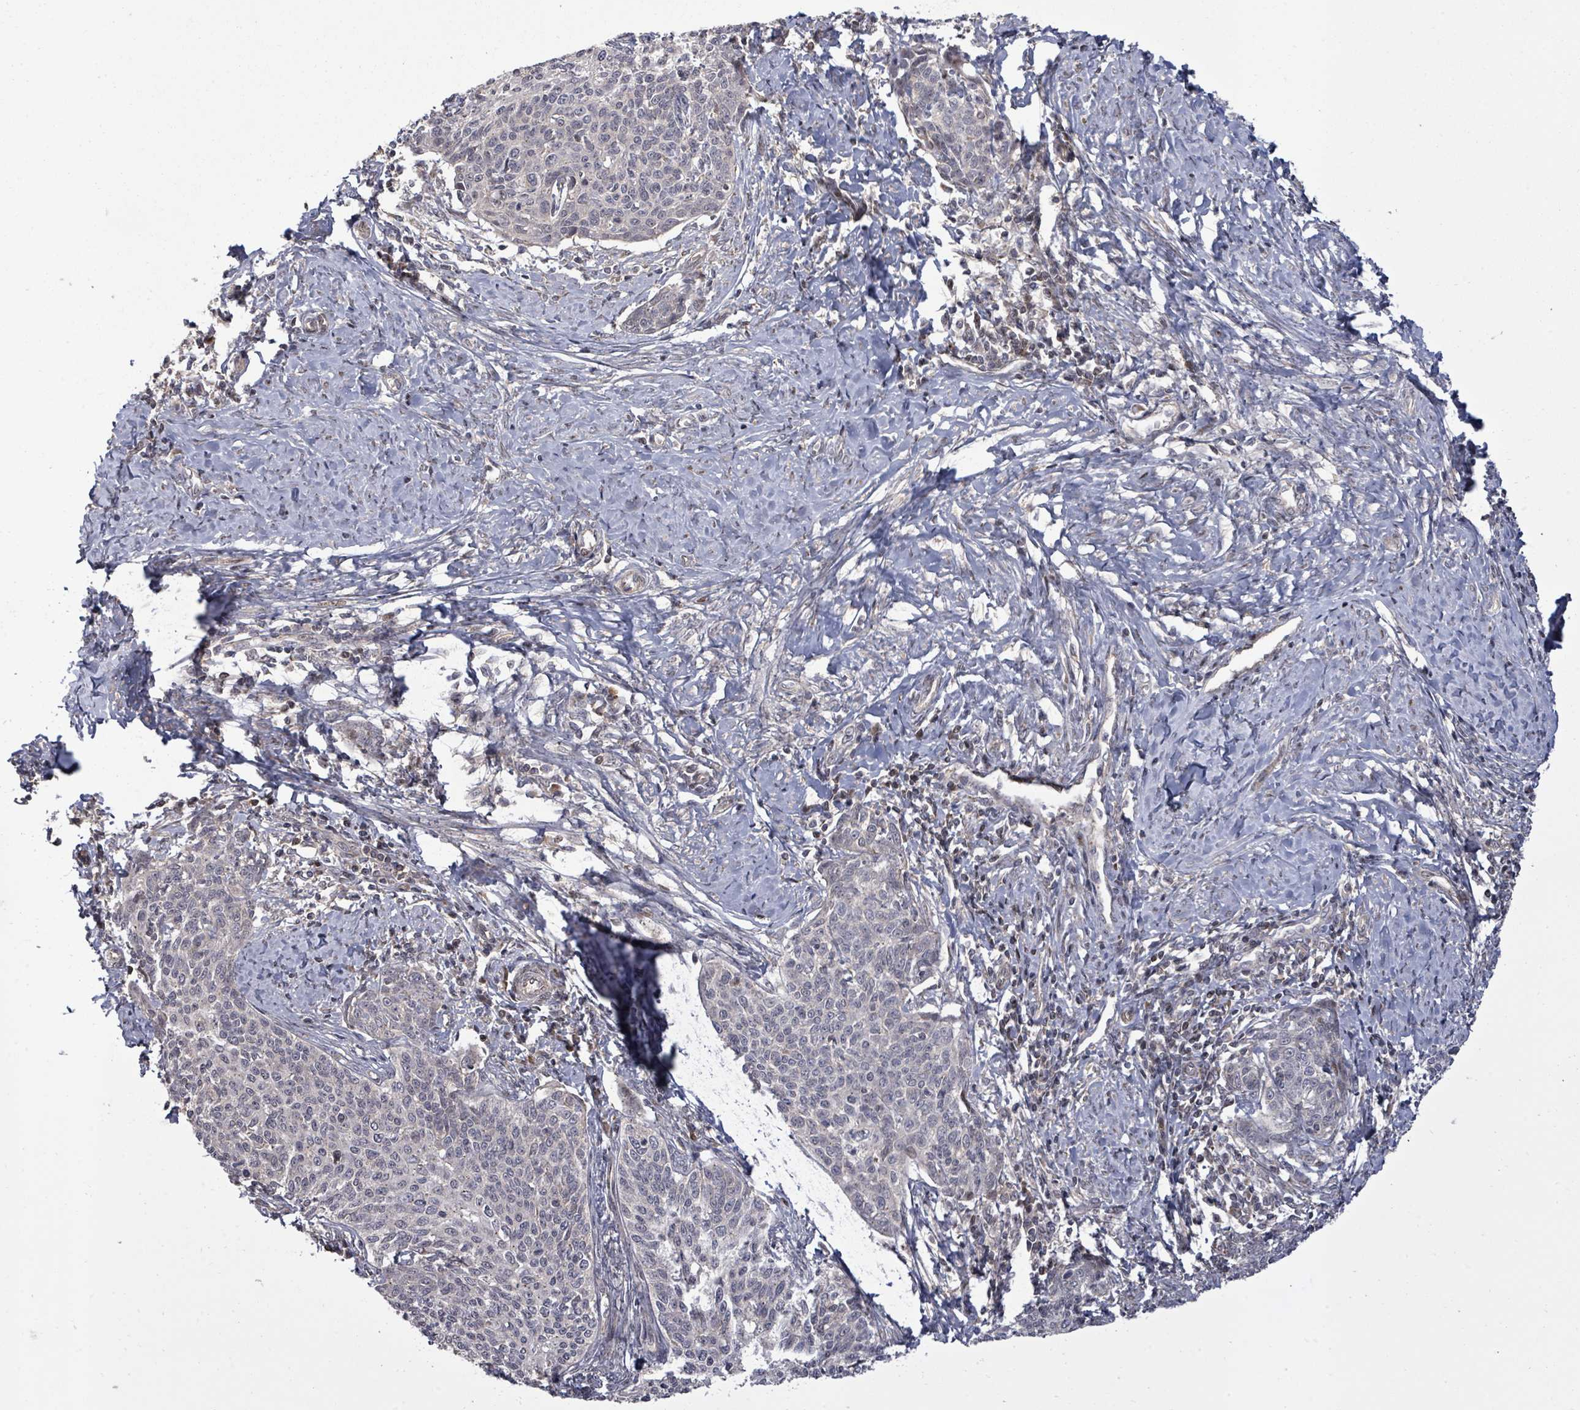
{"staining": {"intensity": "negative", "quantity": "none", "location": "none"}, "tissue": "cervical cancer", "cell_type": "Tumor cells", "image_type": "cancer", "snomed": [{"axis": "morphology", "description": "Squamous cell carcinoma, NOS"}, {"axis": "topography", "description": "Cervix"}], "caption": "Protein analysis of cervical cancer displays no significant positivity in tumor cells. Nuclei are stained in blue.", "gene": "KRTAP27-1", "patient": {"sex": "female", "age": 39}}